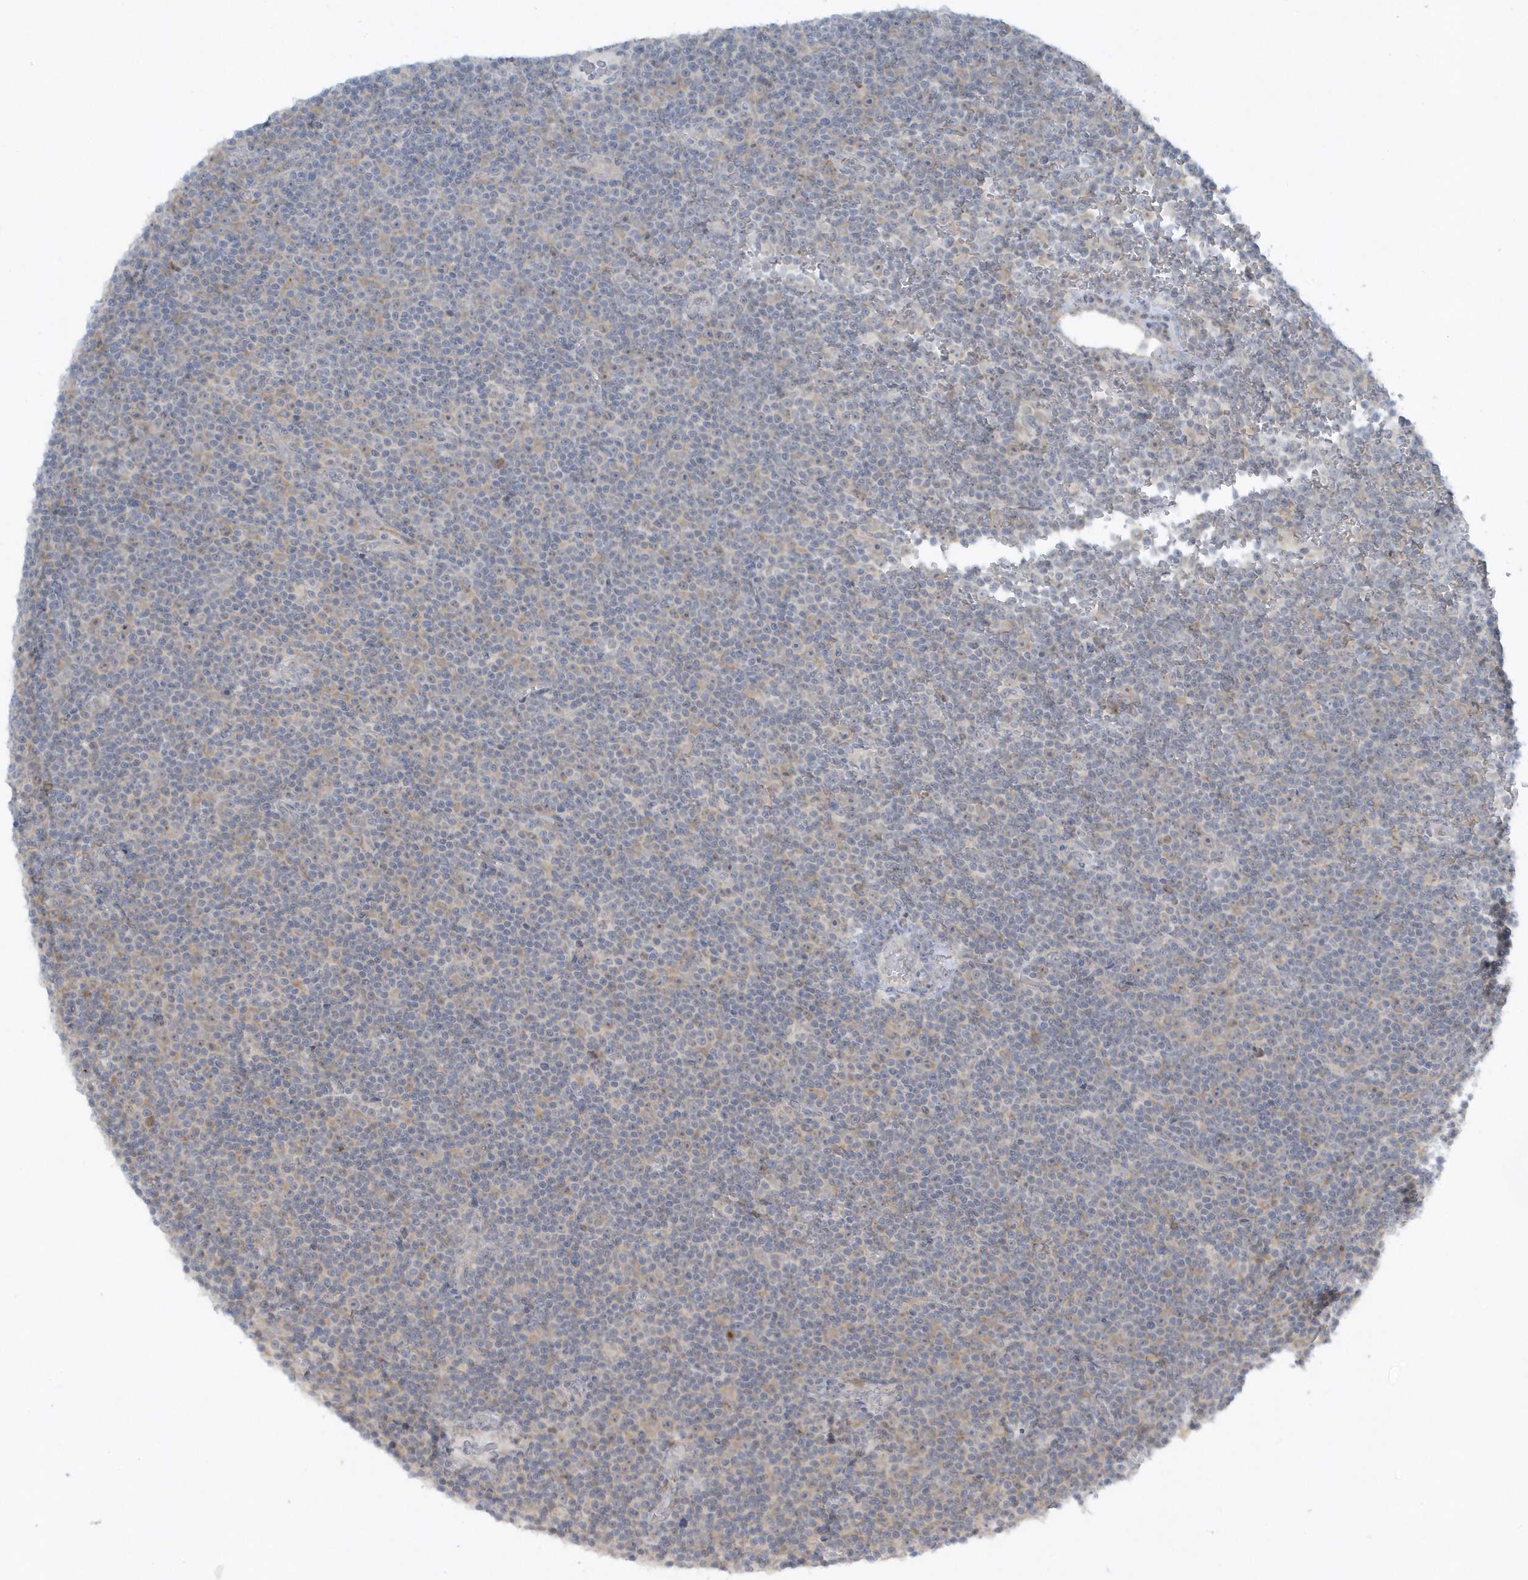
{"staining": {"intensity": "weak", "quantity": "<25%", "location": "cytoplasmic/membranous"}, "tissue": "lymphoma", "cell_type": "Tumor cells", "image_type": "cancer", "snomed": [{"axis": "morphology", "description": "Malignant lymphoma, non-Hodgkin's type, Low grade"}, {"axis": "topography", "description": "Lymph node"}], "caption": "DAB (3,3'-diaminobenzidine) immunohistochemical staining of malignant lymphoma, non-Hodgkin's type (low-grade) demonstrates no significant positivity in tumor cells. (DAB (3,3'-diaminobenzidine) immunohistochemistry (IHC), high magnification).", "gene": "SCN3A", "patient": {"sex": "female", "age": 67}}